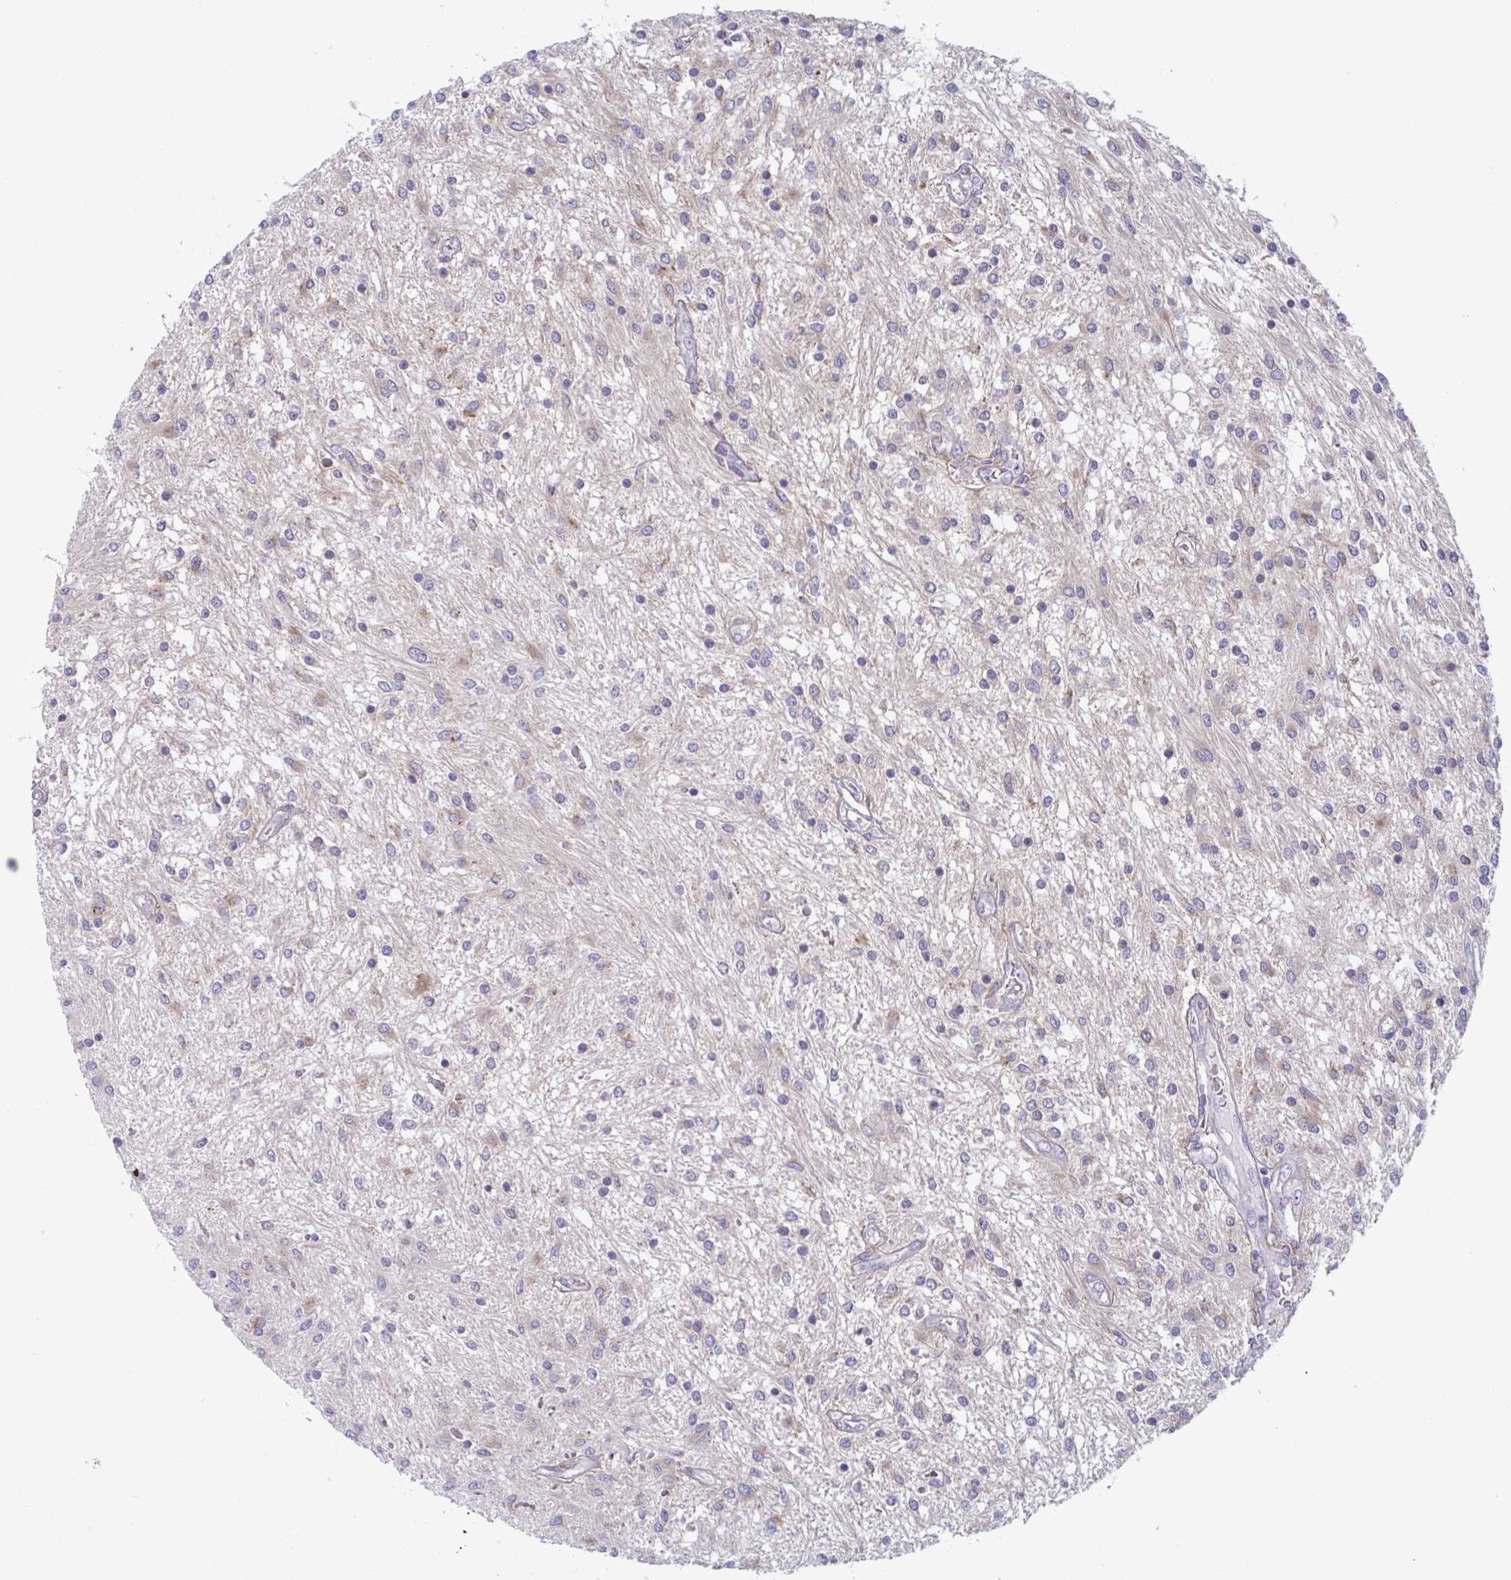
{"staining": {"intensity": "negative", "quantity": "none", "location": "none"}, "tissue": "glioma", "cell_type": "Tumor cells", "image_type": "cancer", "snomed": [{"axis": "morphology", "description": "Glioma, malignant, Low grade"}, {"axis": "topography", "description": "Cerebellum"}], "caption": "High power microscopy image of an immunohistochemistry image of glioma, revealing no significant positivity in tumor cells.", "gene": "NIPSNAP1", "patient": {"sex": "female", "age": 14}}